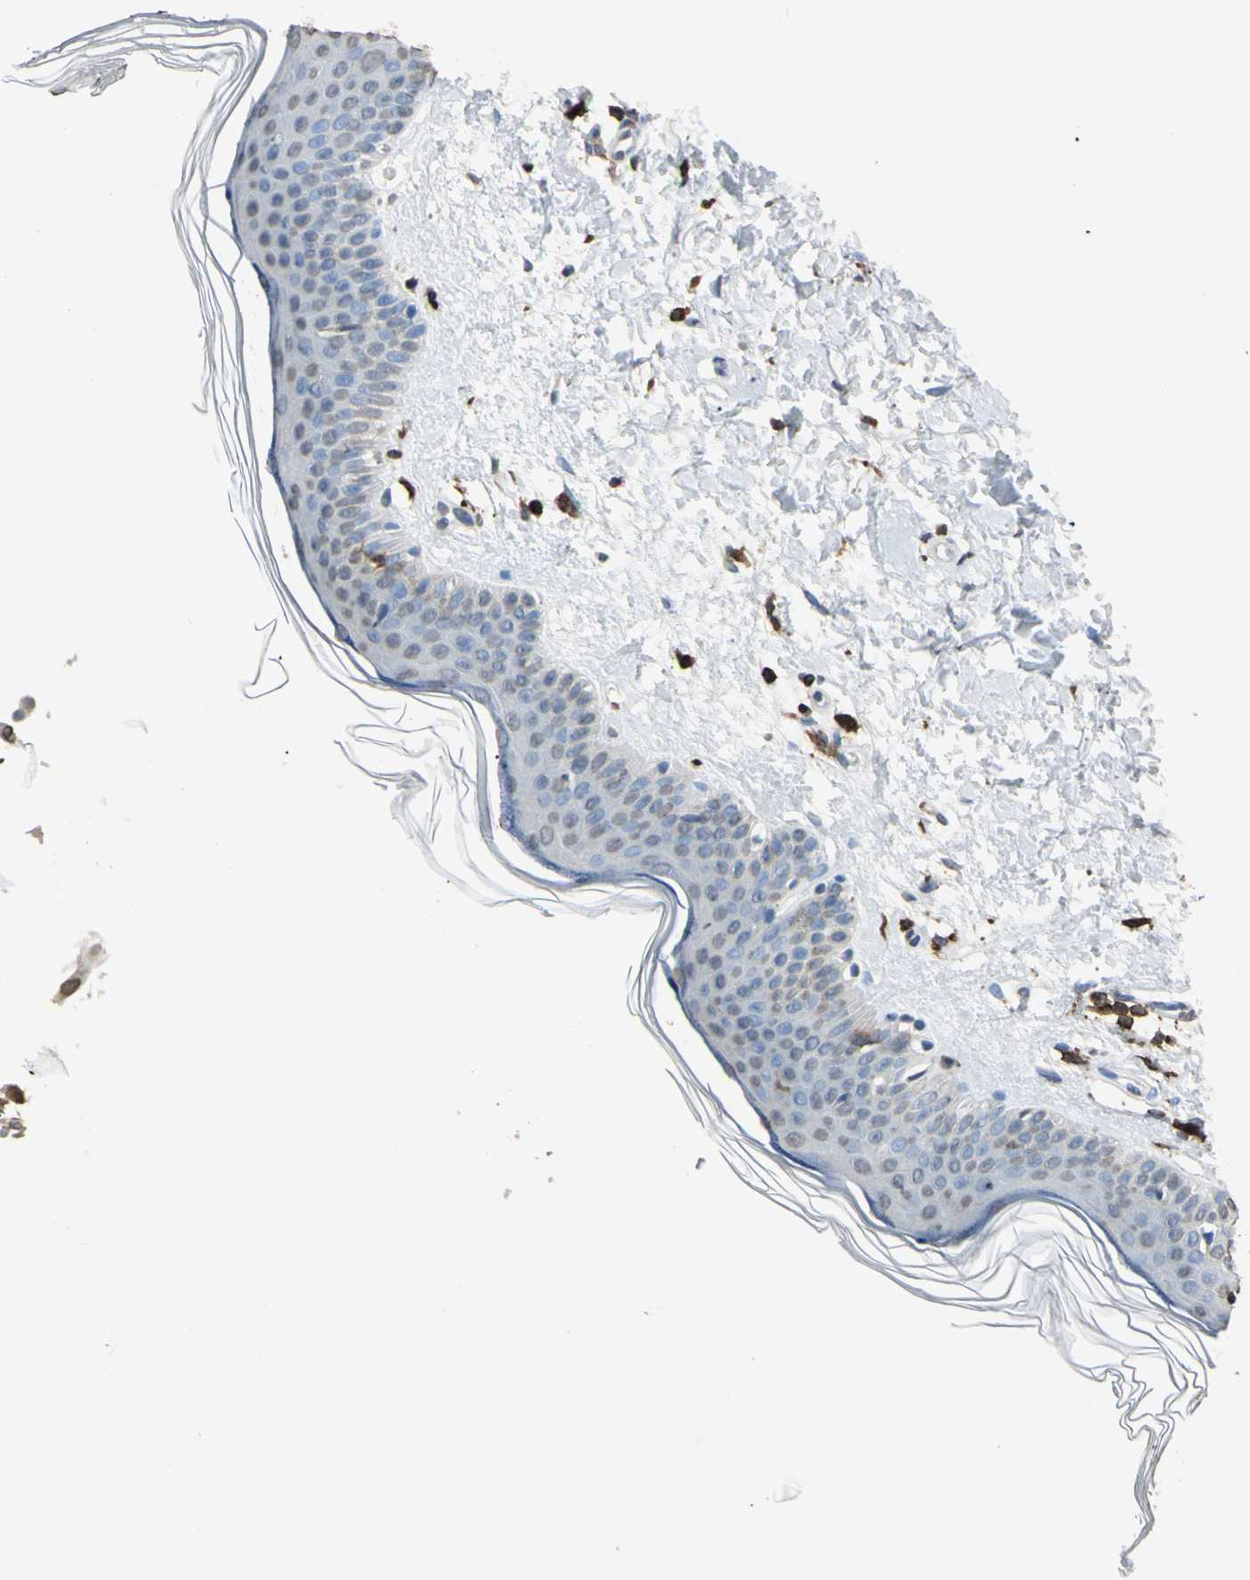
{"staining": {"intensity": "negative", "quantity": "none", "location": "none"}, "tissue": "skin", "cell_type": "Fibroblasts", "image_type": "normal", "snomed": [{"axis": "morphology", "description": "Normal tissue, NOS"}, {"axis": "topography", "description": "Skin"}], "caption": "Immunohistochemistry photomicrograph of benign skin: human skin stained with DAB (3,3'-diaminobenzidine) shows no significant protein staining in fibroblasts.", "gene": "PSTPIP1", "patient": {"sex": "female", "age": 56}}